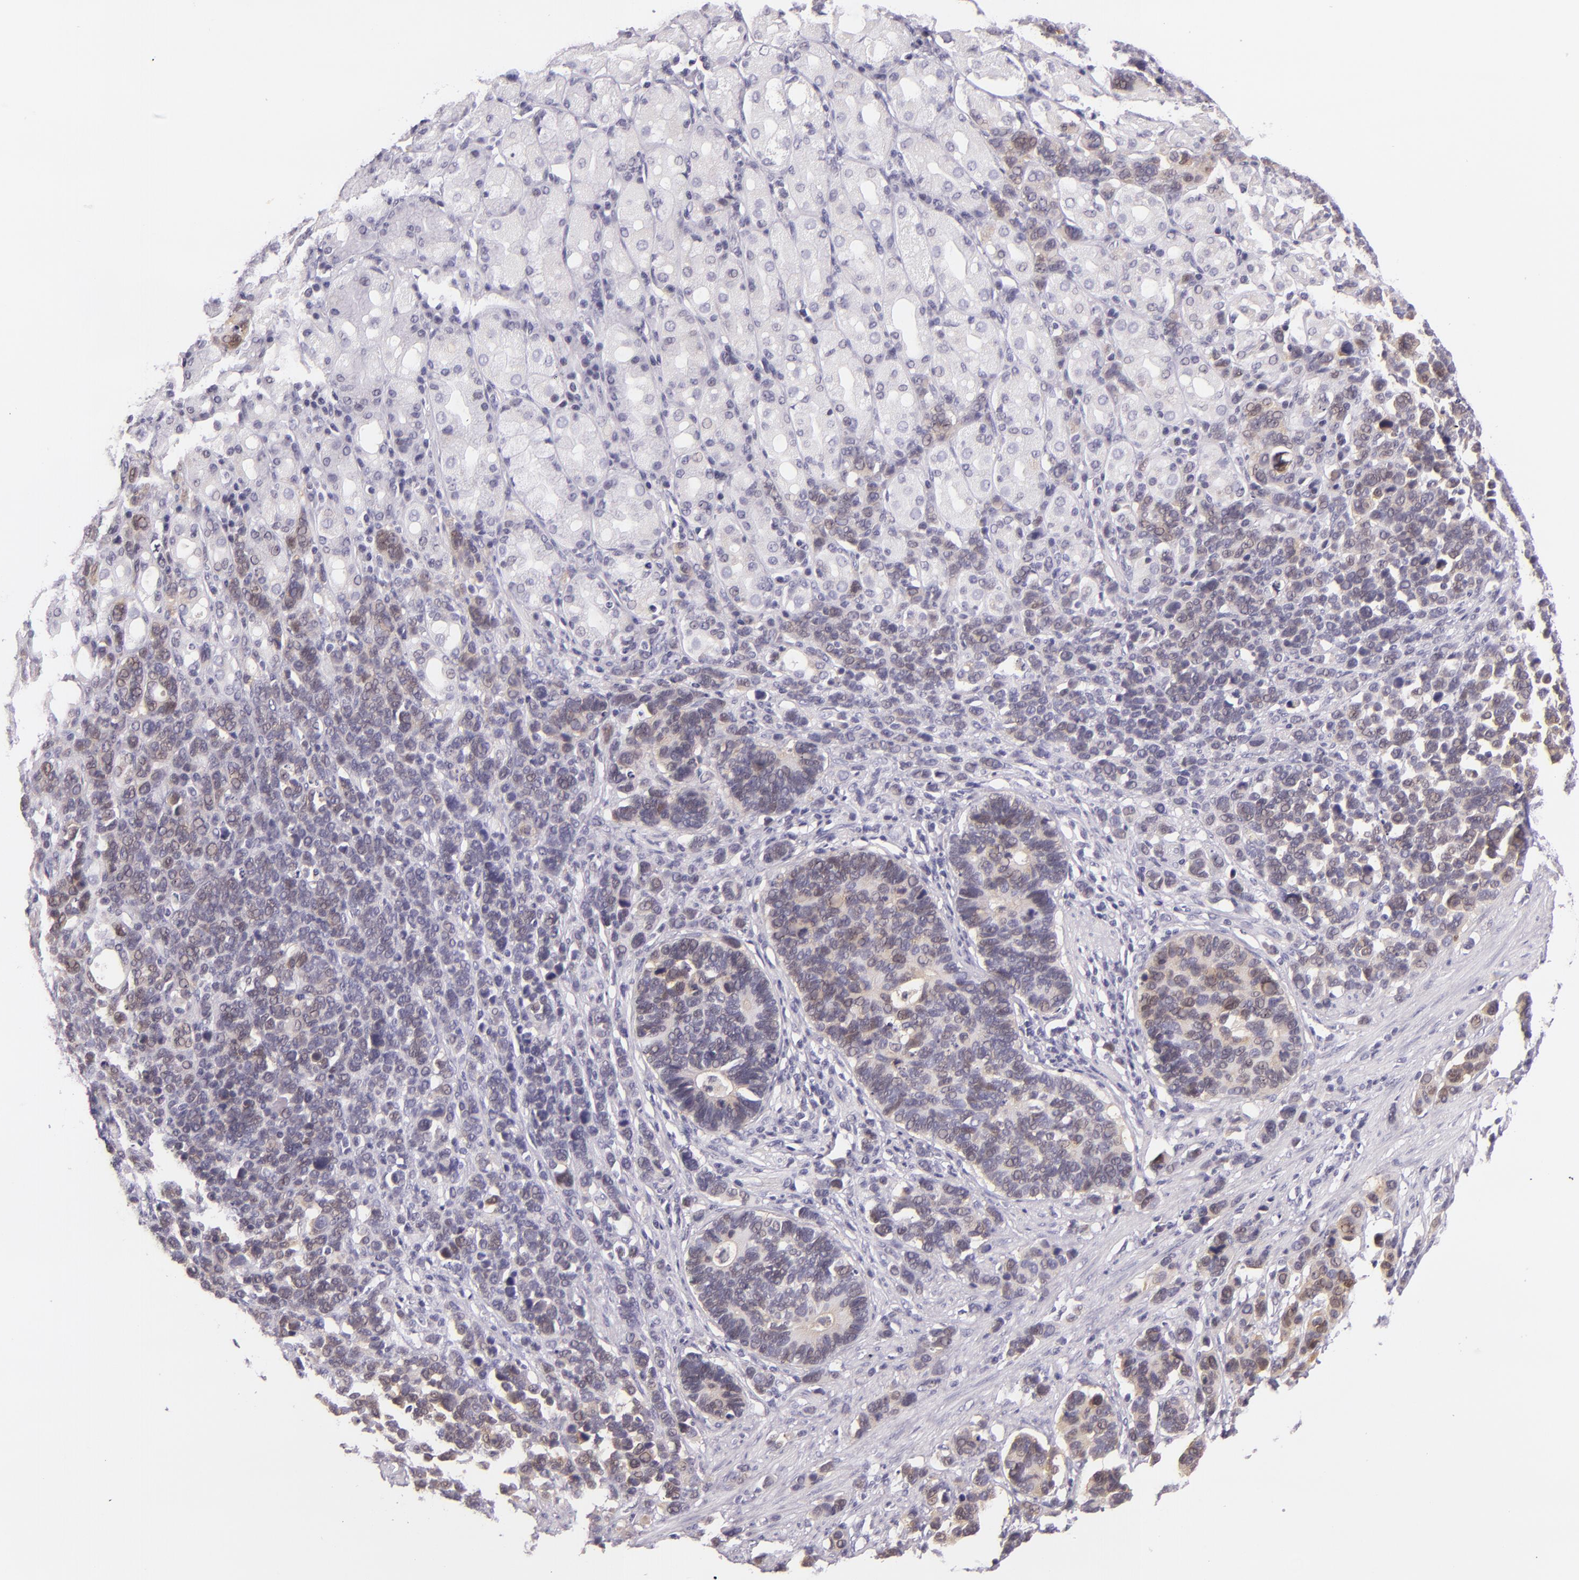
{"staining": {"intensity": "weak", "quantity": "<25%", "location": "cytoplasmic/membranous"}, "tissue": "stomach cancer", "cell_type": "Tumor cells", "image_type": "cancer", "snomed": [{"axis": "morphology", "description": "Adenocarcinoma, NOS"}, {"axis": "topography", "description": "Stomach, upper"}], "caption": "High magnification brightfield microscopy of adenocarcinoma (stomach) stained with DAB (brown) and counterstained with hematoxylin (blue): tumor cells show no significant positivity.", "gene": "HSP90AA1", "patient": {"sex": "male", "age": 71}}